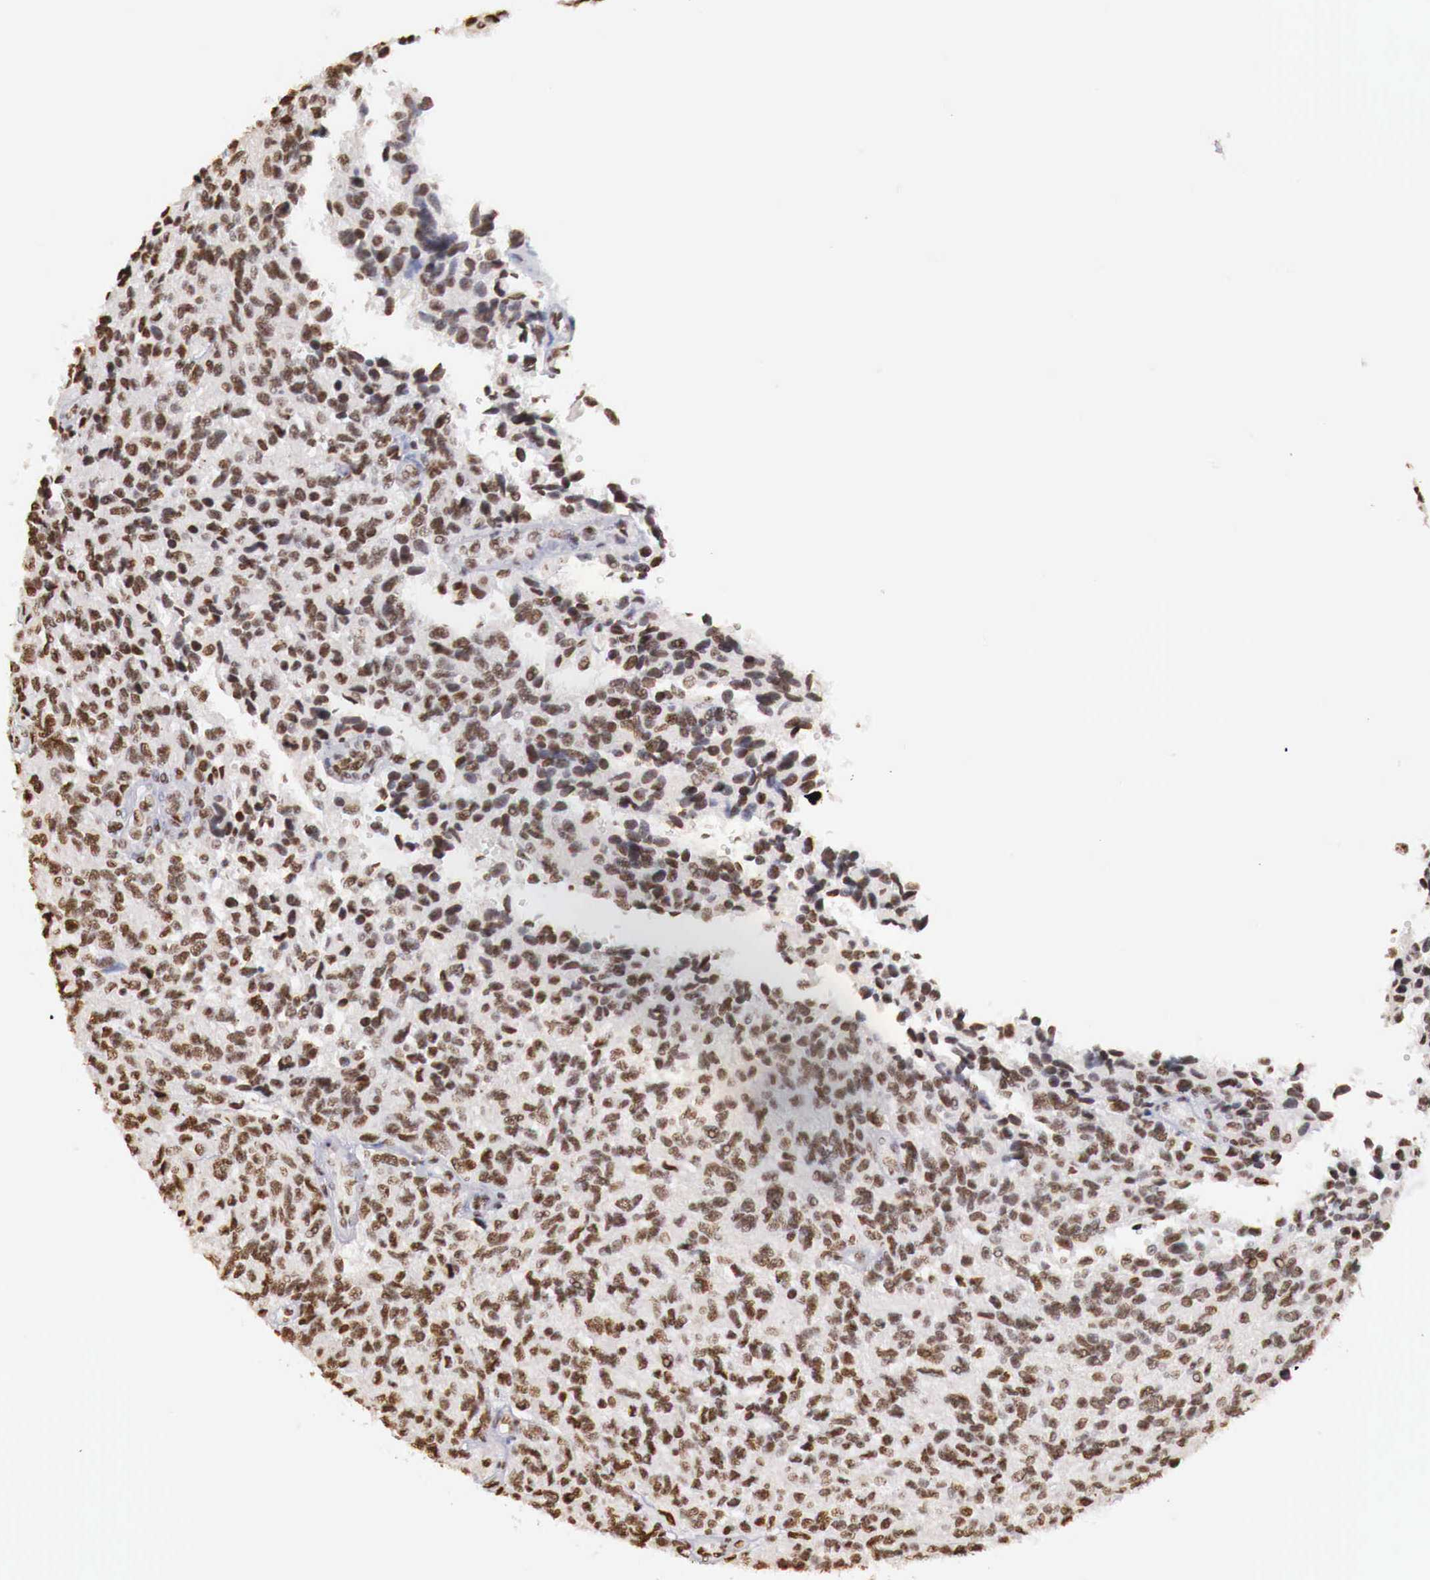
{"staining": {"intensity": "strong", "quantity": ">75%", "location": "nuclear"}, "tissue": "glioma", "cell_type": "Tumor cells", "image_type": "cancer", "snomed": [{"axis": "morphology", "description": "Glioma, malignant, High grade"}, {"axis": "topography", "description": "Brain"}], "caption": "An IHC micrograph of neoplastic tissue is shown. Protein staining in brown highlights strong nuclear positivity in high-grade glioma (malignant) within tumor cells.", "gene": "DKC1", "patient": {"sex": "male", "age": 77}}